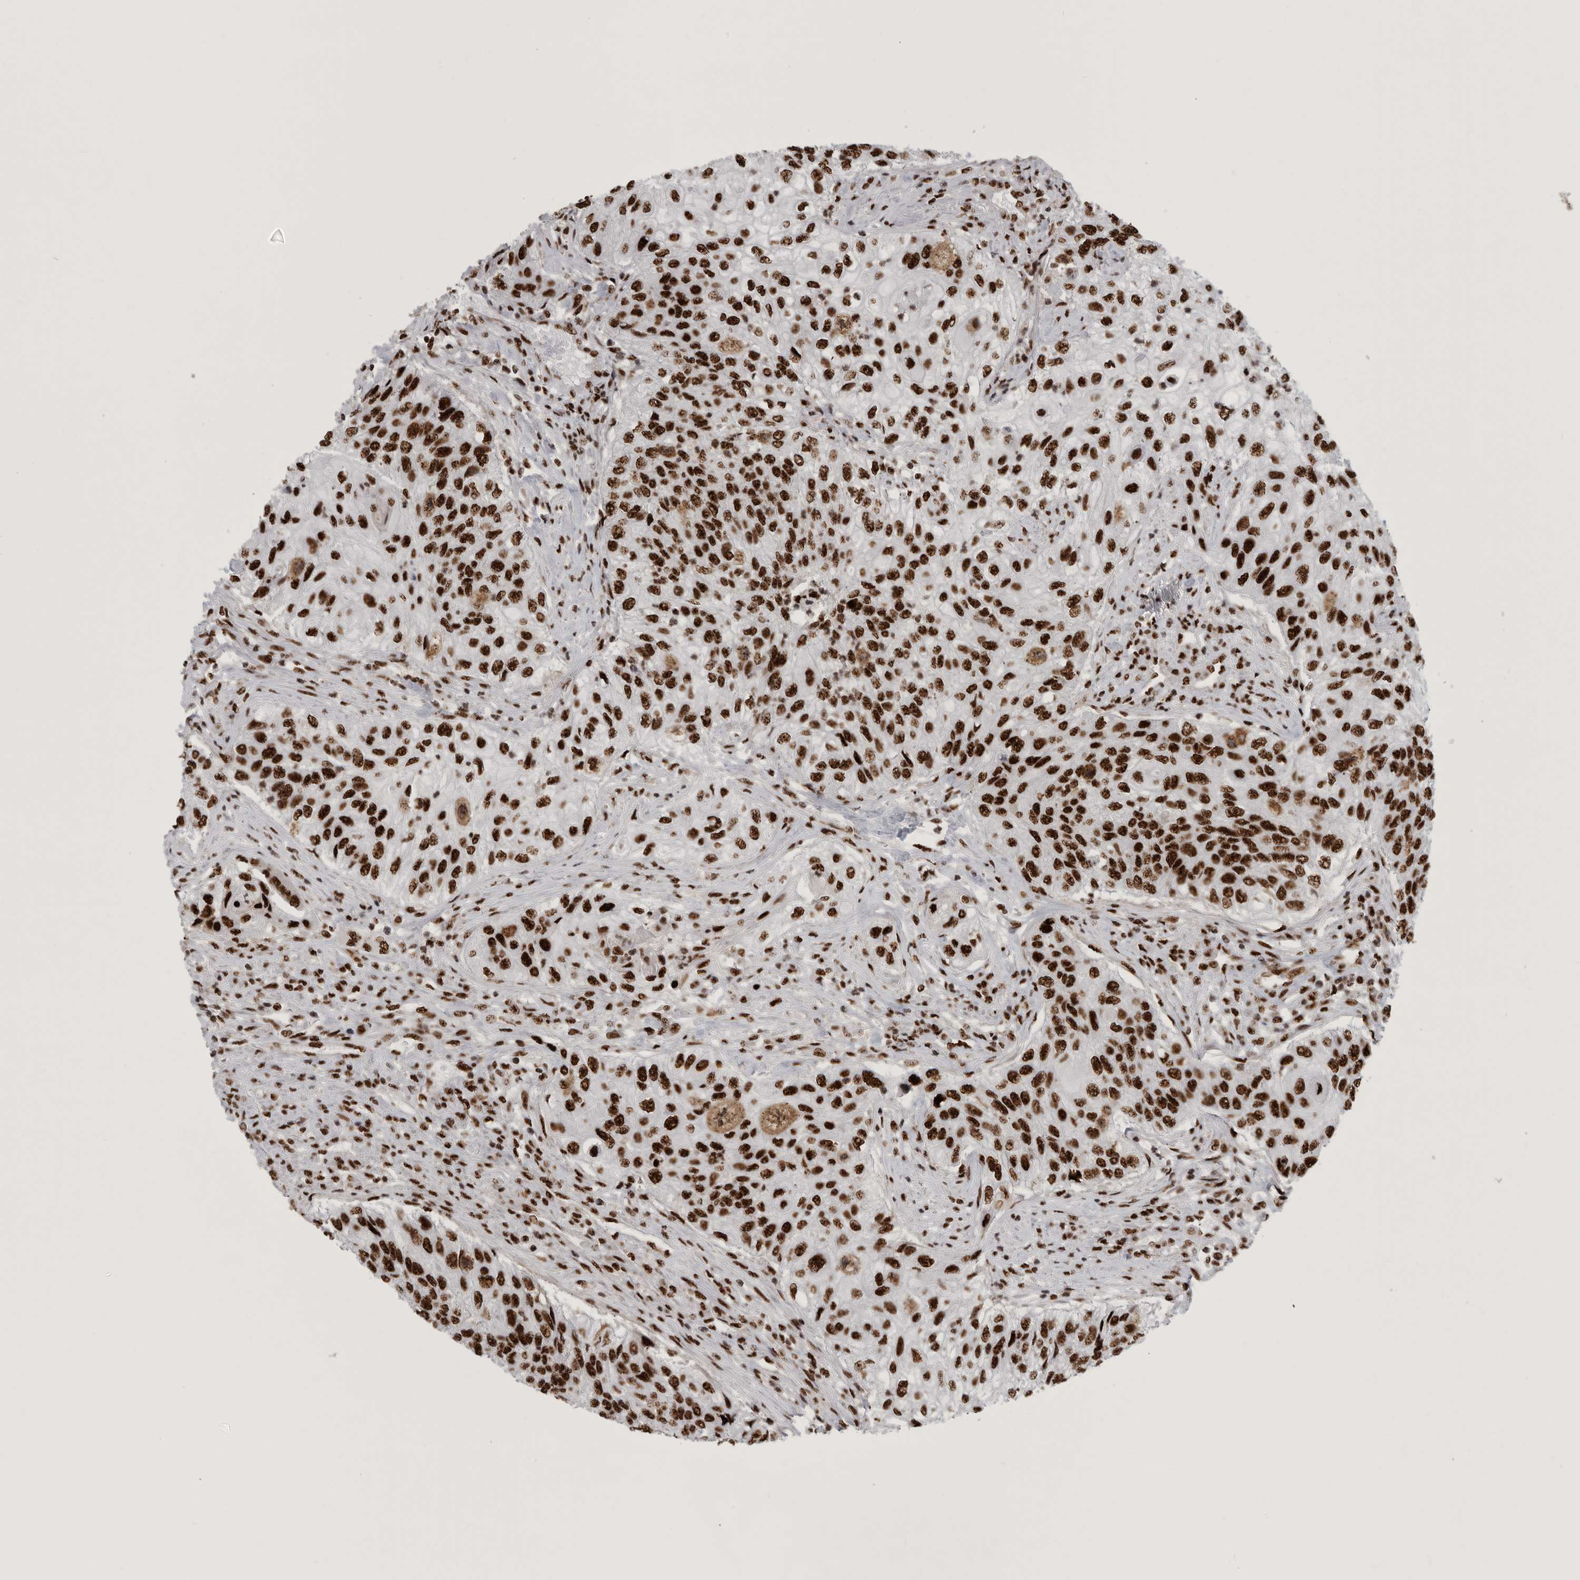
{"staining": {"intensity": "strong", "quantity": ">75%", "location": "nuclear"}, "tissue": "urothelial cancer", "cell_type": "Tumor cells", "image_type": "cancer", "snomed": [{"axis": "morphology", "description": "Urothelial carcinoma, High grade"}, {"axis": "topography", "description": "Urinary bladder"}], "caption": "Immunohistochemistry (IHC) of high-grade urothelial carcinoma reveals high levels of strong nuclear staining in about >75% of tumor cells. (DAB (3,3'-diaminobenzidine) IHC, brown staining for protein, blue staining for nuclei).", "gene": "BCLAF1", "patient": {"sex": "female", "age": 60}}